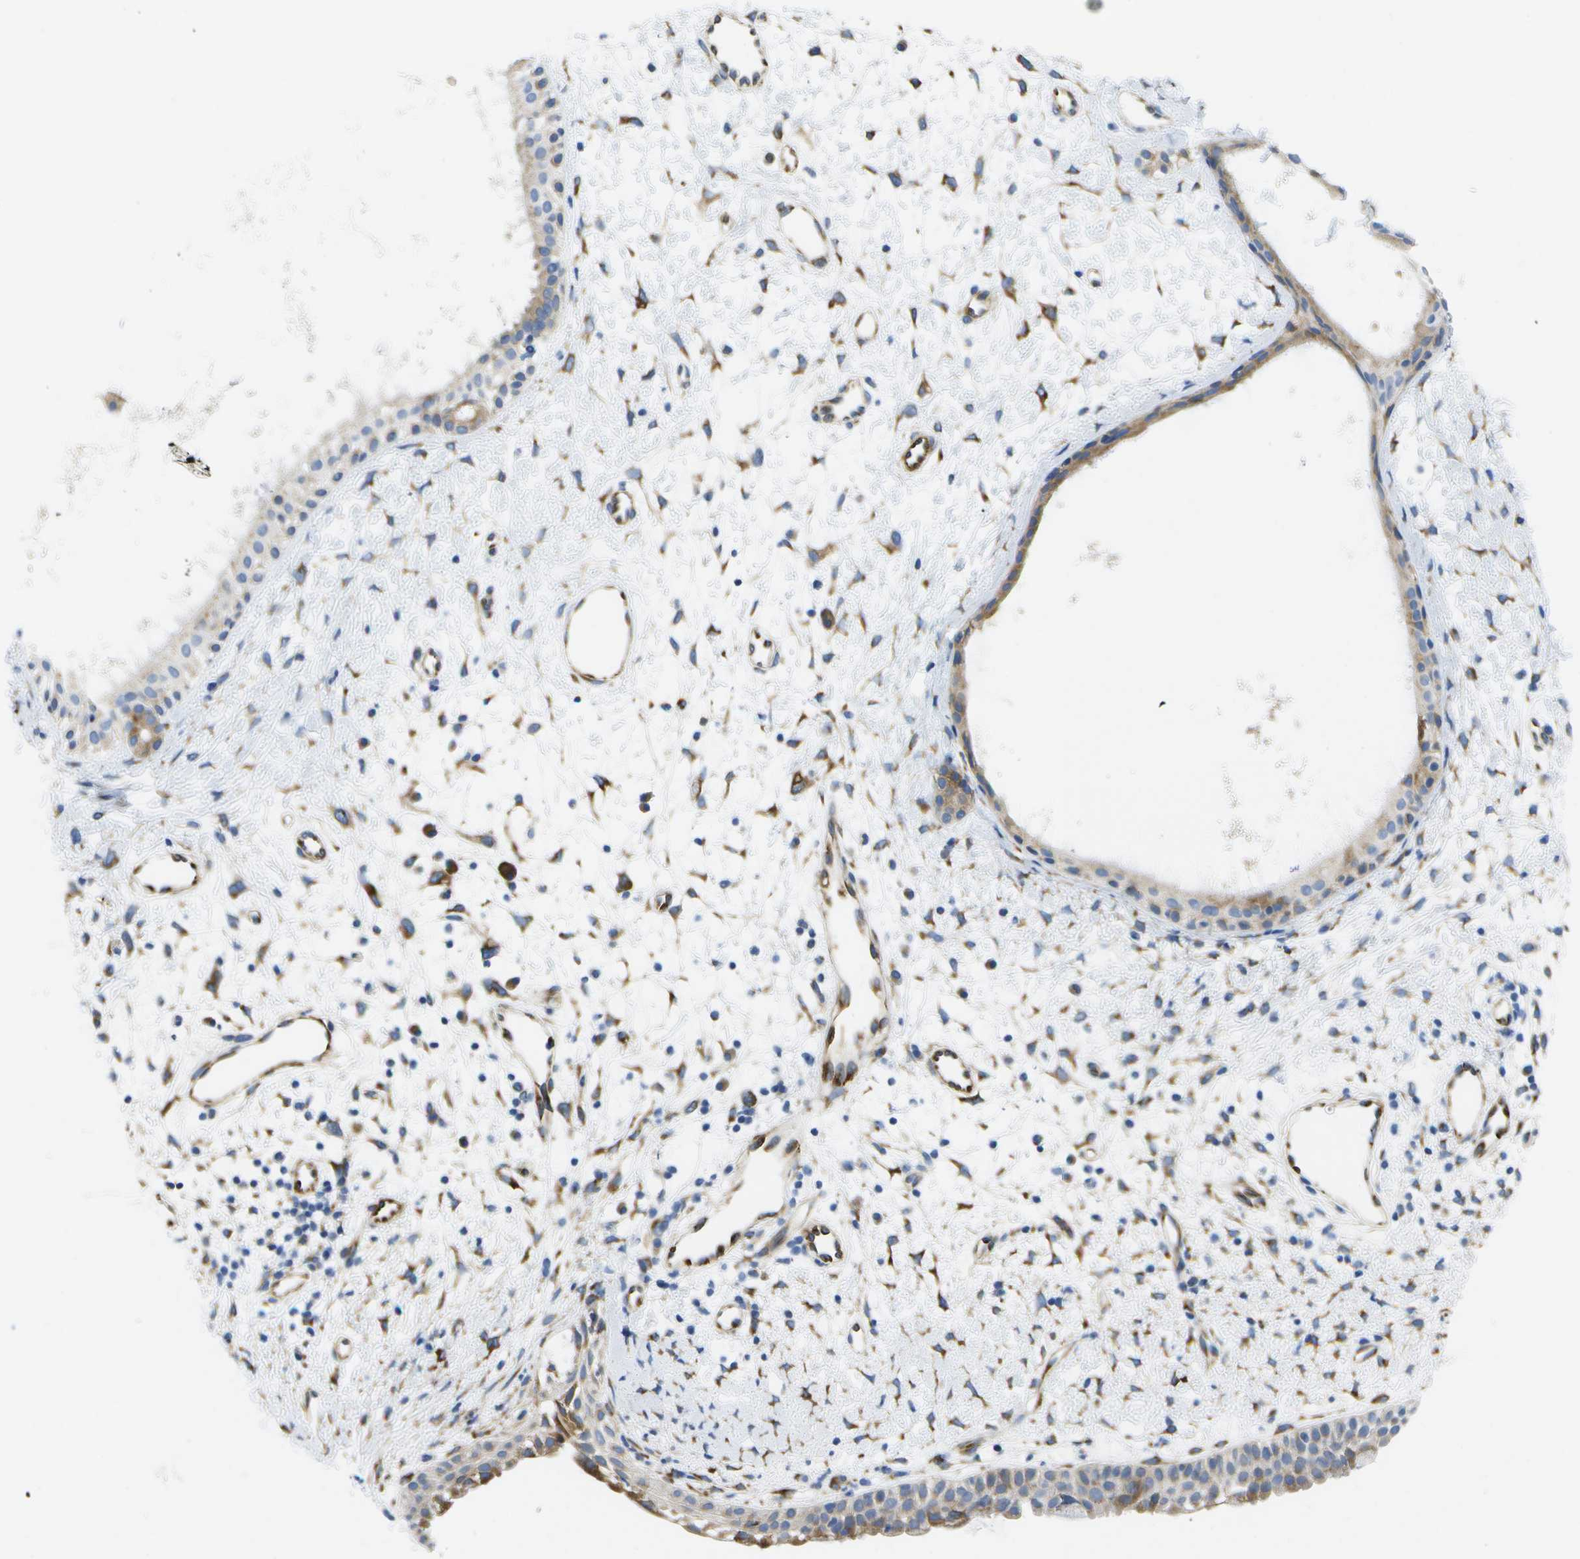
{"staining": {"intensity": "moderate", "quantity": "<25%", "location": "cytoplasmic/membranous"}, "tissue": "nasopharynx", "cell_type": "Respiratory epithelial cells", "image_type": "normal", "snomed": [{"axis": "morphology", "description": "Normal tissue, NOS"}, {"axis": "topography", "description": "Nasopharynx"}], "caption": "About <25% of respiratory epithelial cells in benign nasopharynx exhibit moderate cytoplasmic/membranous protein staining as visualized by brown immunohistochemical staining.", "gene": "ZDHHC17", "patient": {"sex": "male", "age": 22}}